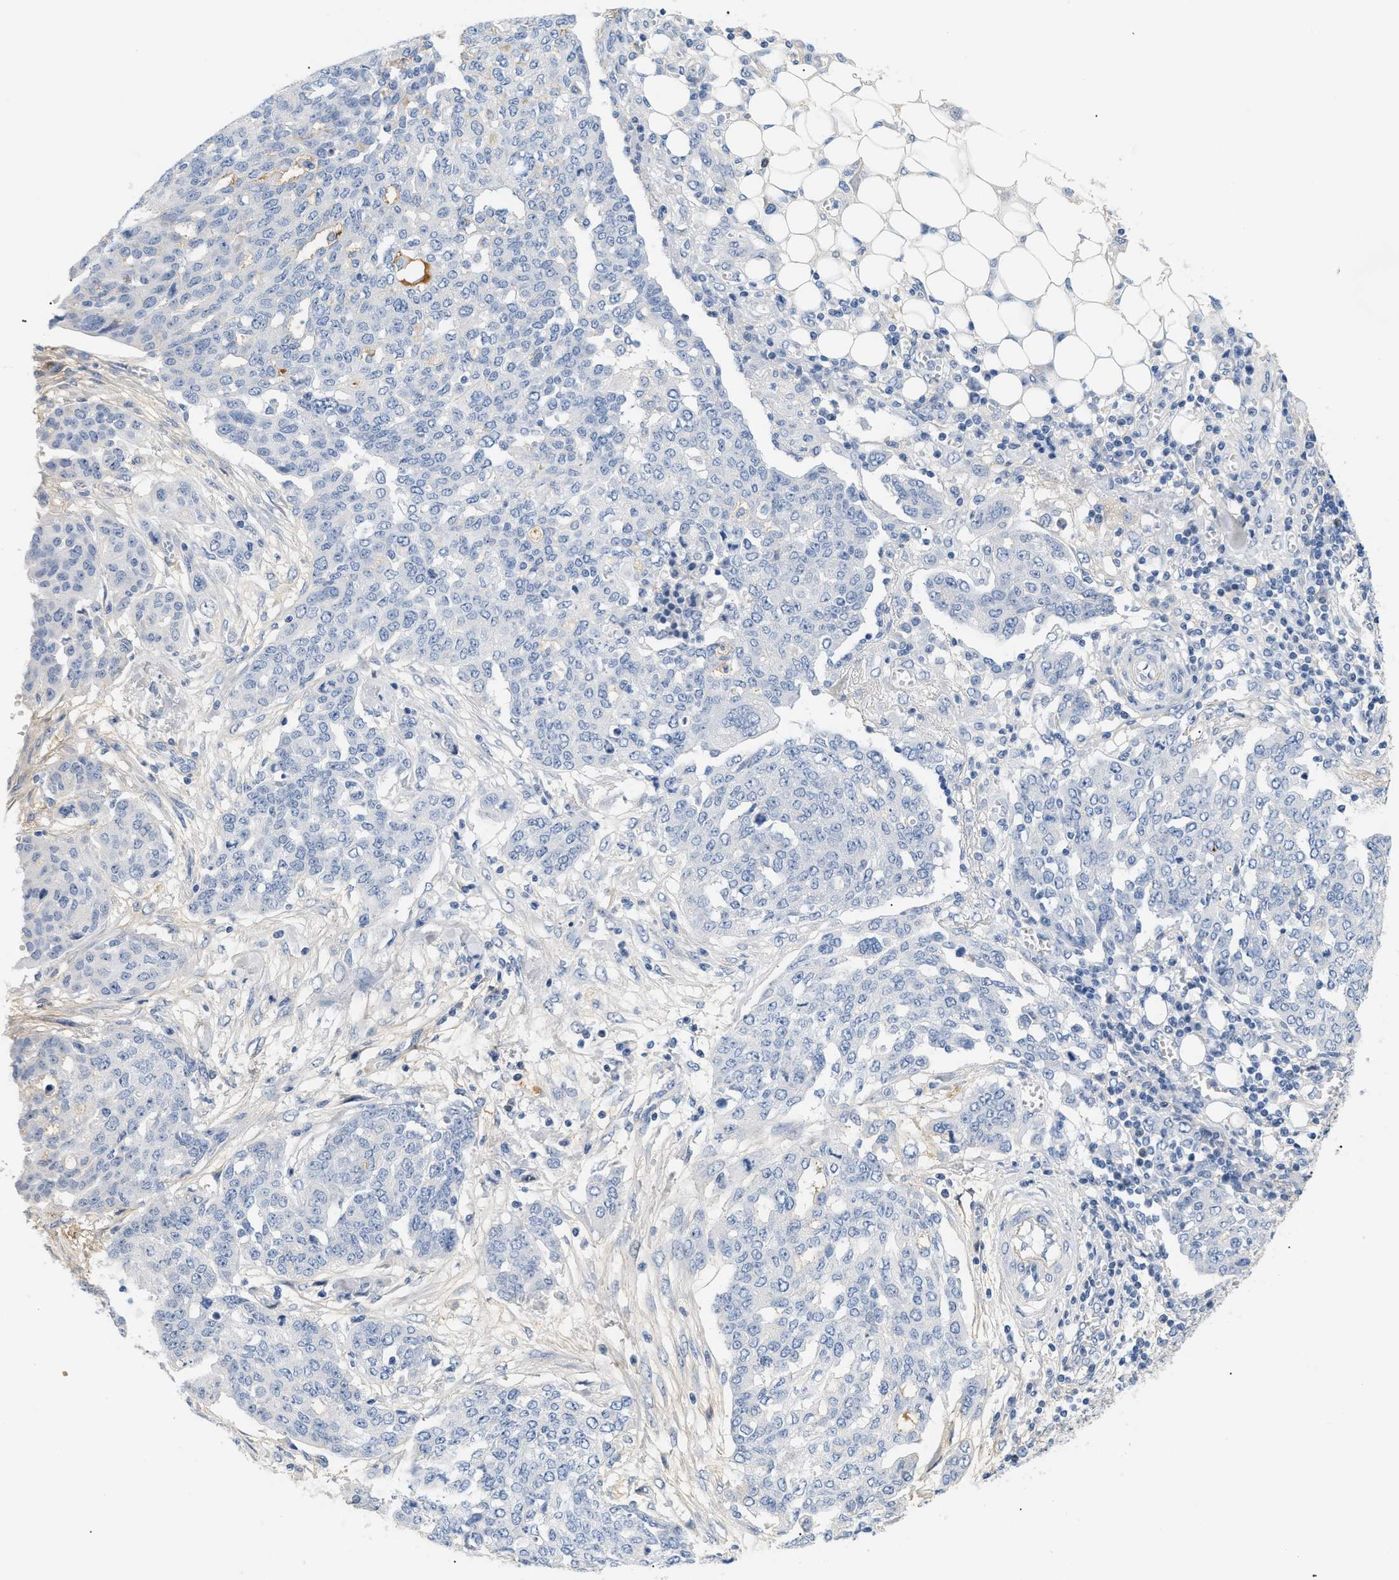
{"staining": {"intensity": "negative", "quantity": "none", "location": "none"}, "tissue": "ovarian cancer", "cell_type": "Tumor cells", "image_type": "cancer", "snomed": [{"axis": "morphology", "description": "Cystadenocarcinoma, serous, NOS"}, {"axis": "topography", "description": "Soft tissue"}, {"axis": "topography", "description": "Ovary"}], "caption": "The immunohistochemistry histopathology image has no significant staining in tumor cells of ovarian cancer (serous cystadenocarcinoma) tissue.", "gene": "CFH", "patient": {"sex": "female", "age": 57}}